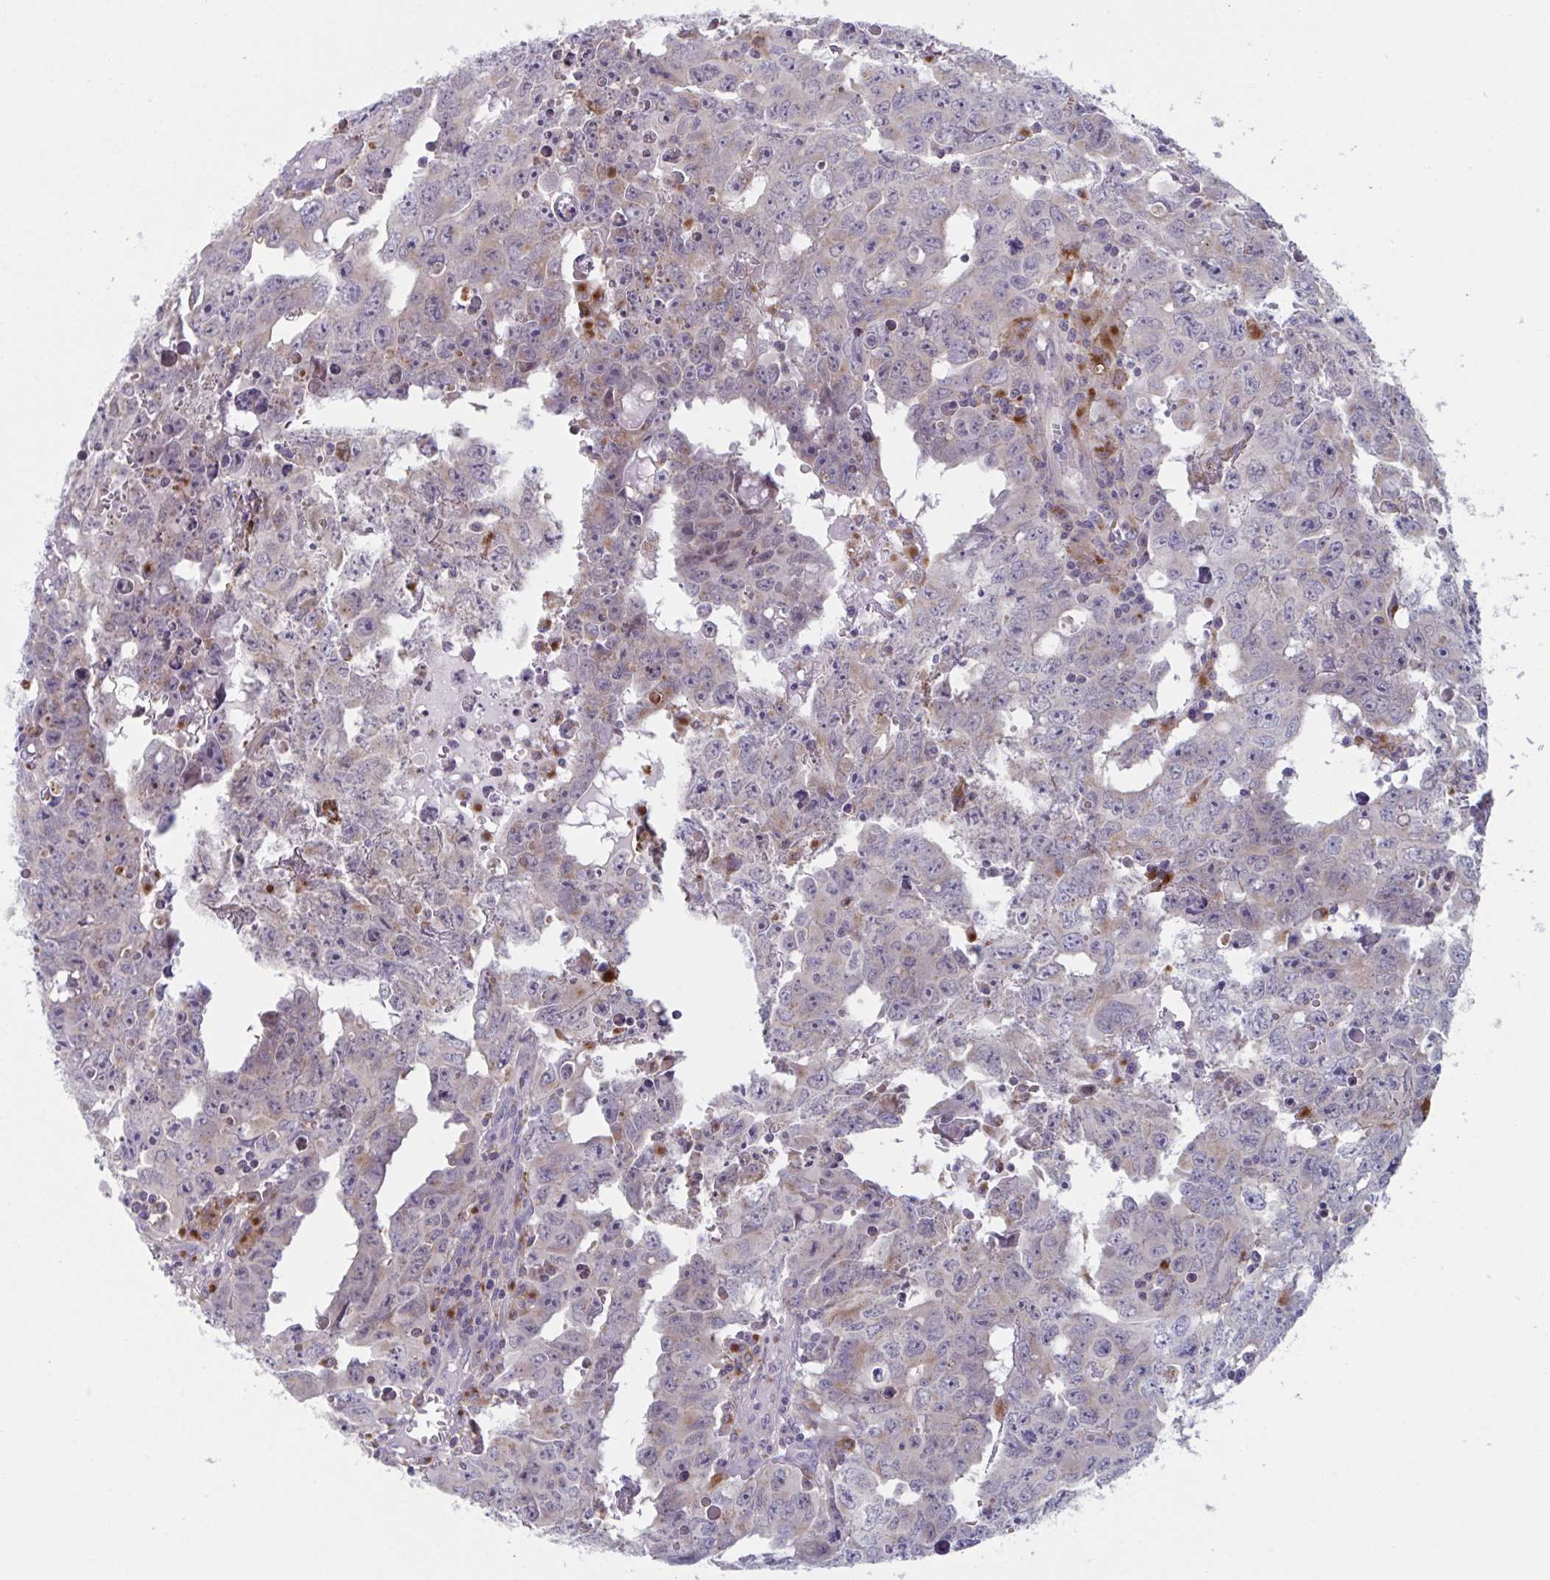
{"staining": {"intensity": "moderate", "quantity": "<25%", "location": "cytoplasmic/membranous"}, "tissue": "testis cancer", "cell_type": "Tumor cells", "image_type": "cancer", "snomed": [{"axis": "morphology", "description": "Carcinoma, Embryonal, NOS"}, {"axis": "topography", "description": "Testis"}], "caption": "This histopathology image exhibits immunohistochemistry (IHC) staining of human embryonal carcinoma (testis), with low moderate cytoplasmic/membranous staining in about <25% of tumor cells.", "gene": "NIPSNAP1", "patient": {"sex": "male", "age": 22}}